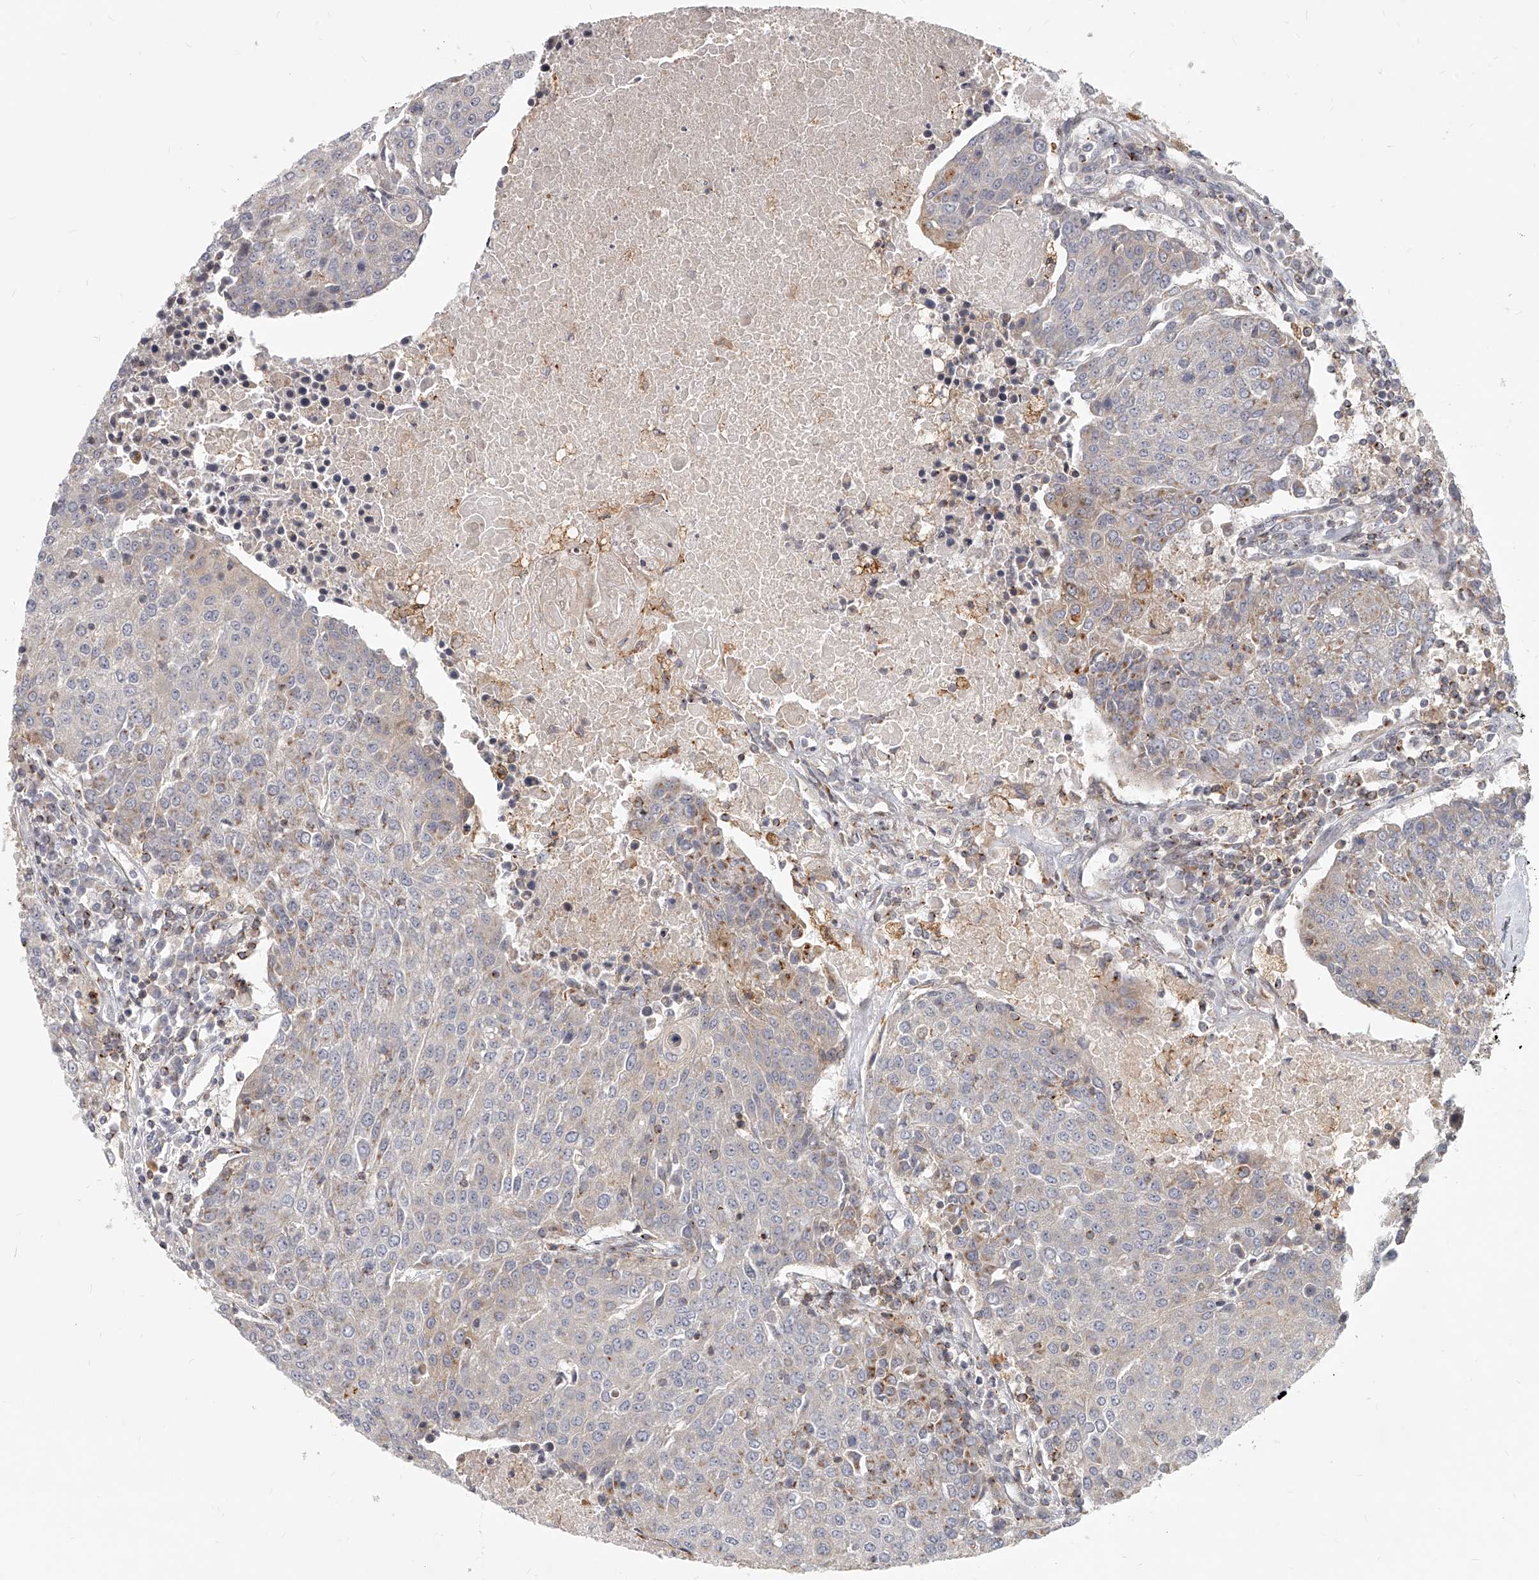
{"staining": {"intensity": "moderate", "quantity": "<25%", "location": "cytoplasmic/membranous"}, "tissue": "urothelial cancer", "cell_type": "Tumor cells", "image_type": "cancer", "snomed": [{"axis": "morphology", "description": "Urothelial carcinoma, High grade"}, {"axis": "topography", "description": "Urinary bladder"}], "caption": "The immunohistochemical stain labels moderate cytoplasmic/membranous staining in tumor cells of high-grade urothelial carcinoma tissue.", "gene": "SLC37A1", "patient": {"sex": "female", "age": 85}}